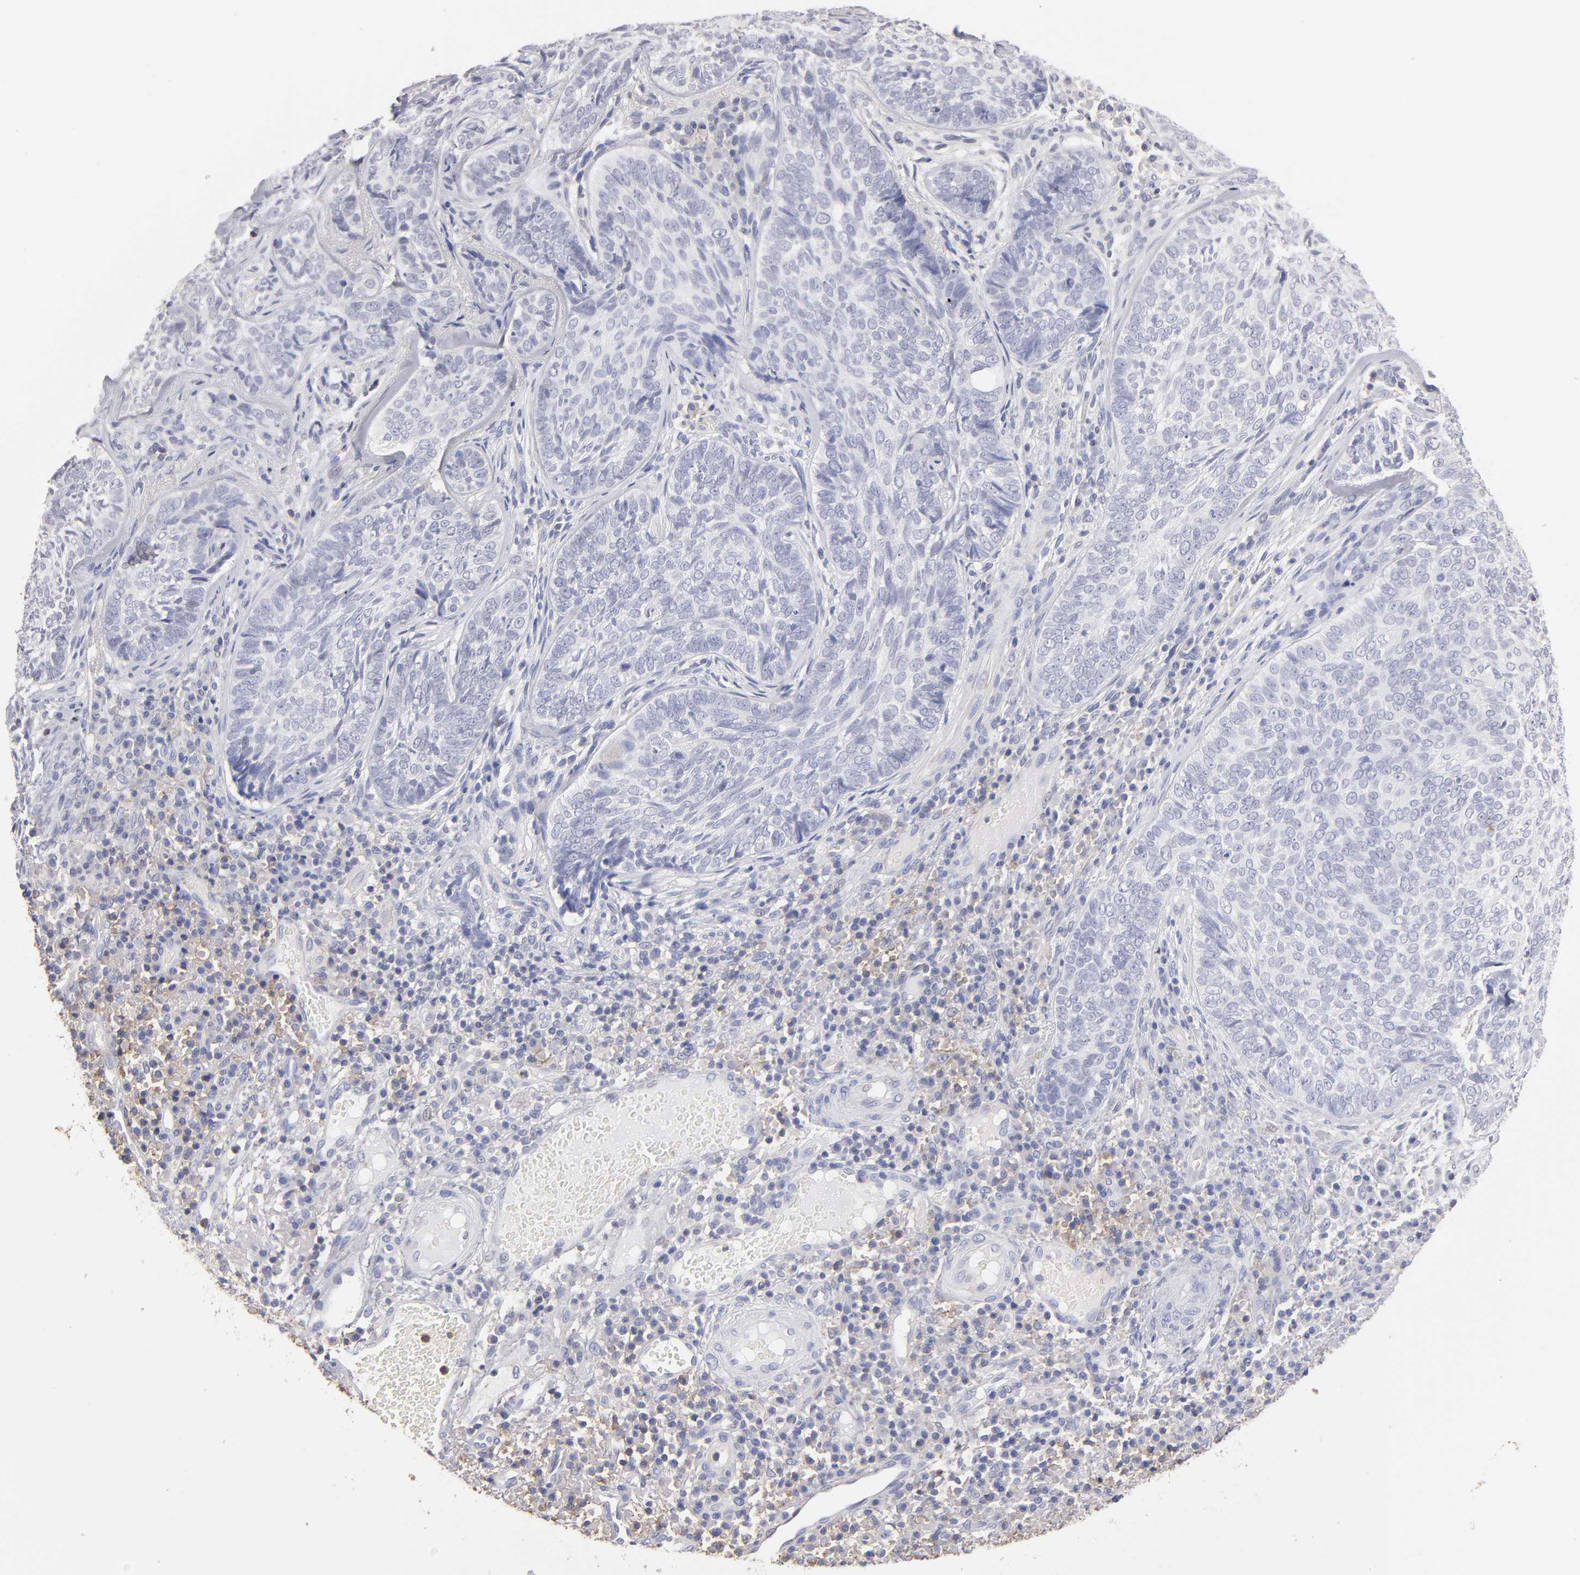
{"staining": {"intensity": "negative", "quantity": "none", "location": "none"}, "tissue": "skin cancer", "cell_type": "Tumor cells", "image_type": "cancer", "snomed": [{"axis": "morphology", "description": "Basal cell carcinoma"}, {"axis": "topography", "description": "Skin"}], "caption": "An immunohistochemistry image of skin cancer is shown. There is no staining in tumor cells of skin cancer.", "gene": "ABCB1", "patient": {"sex": "male", "age": 72}}